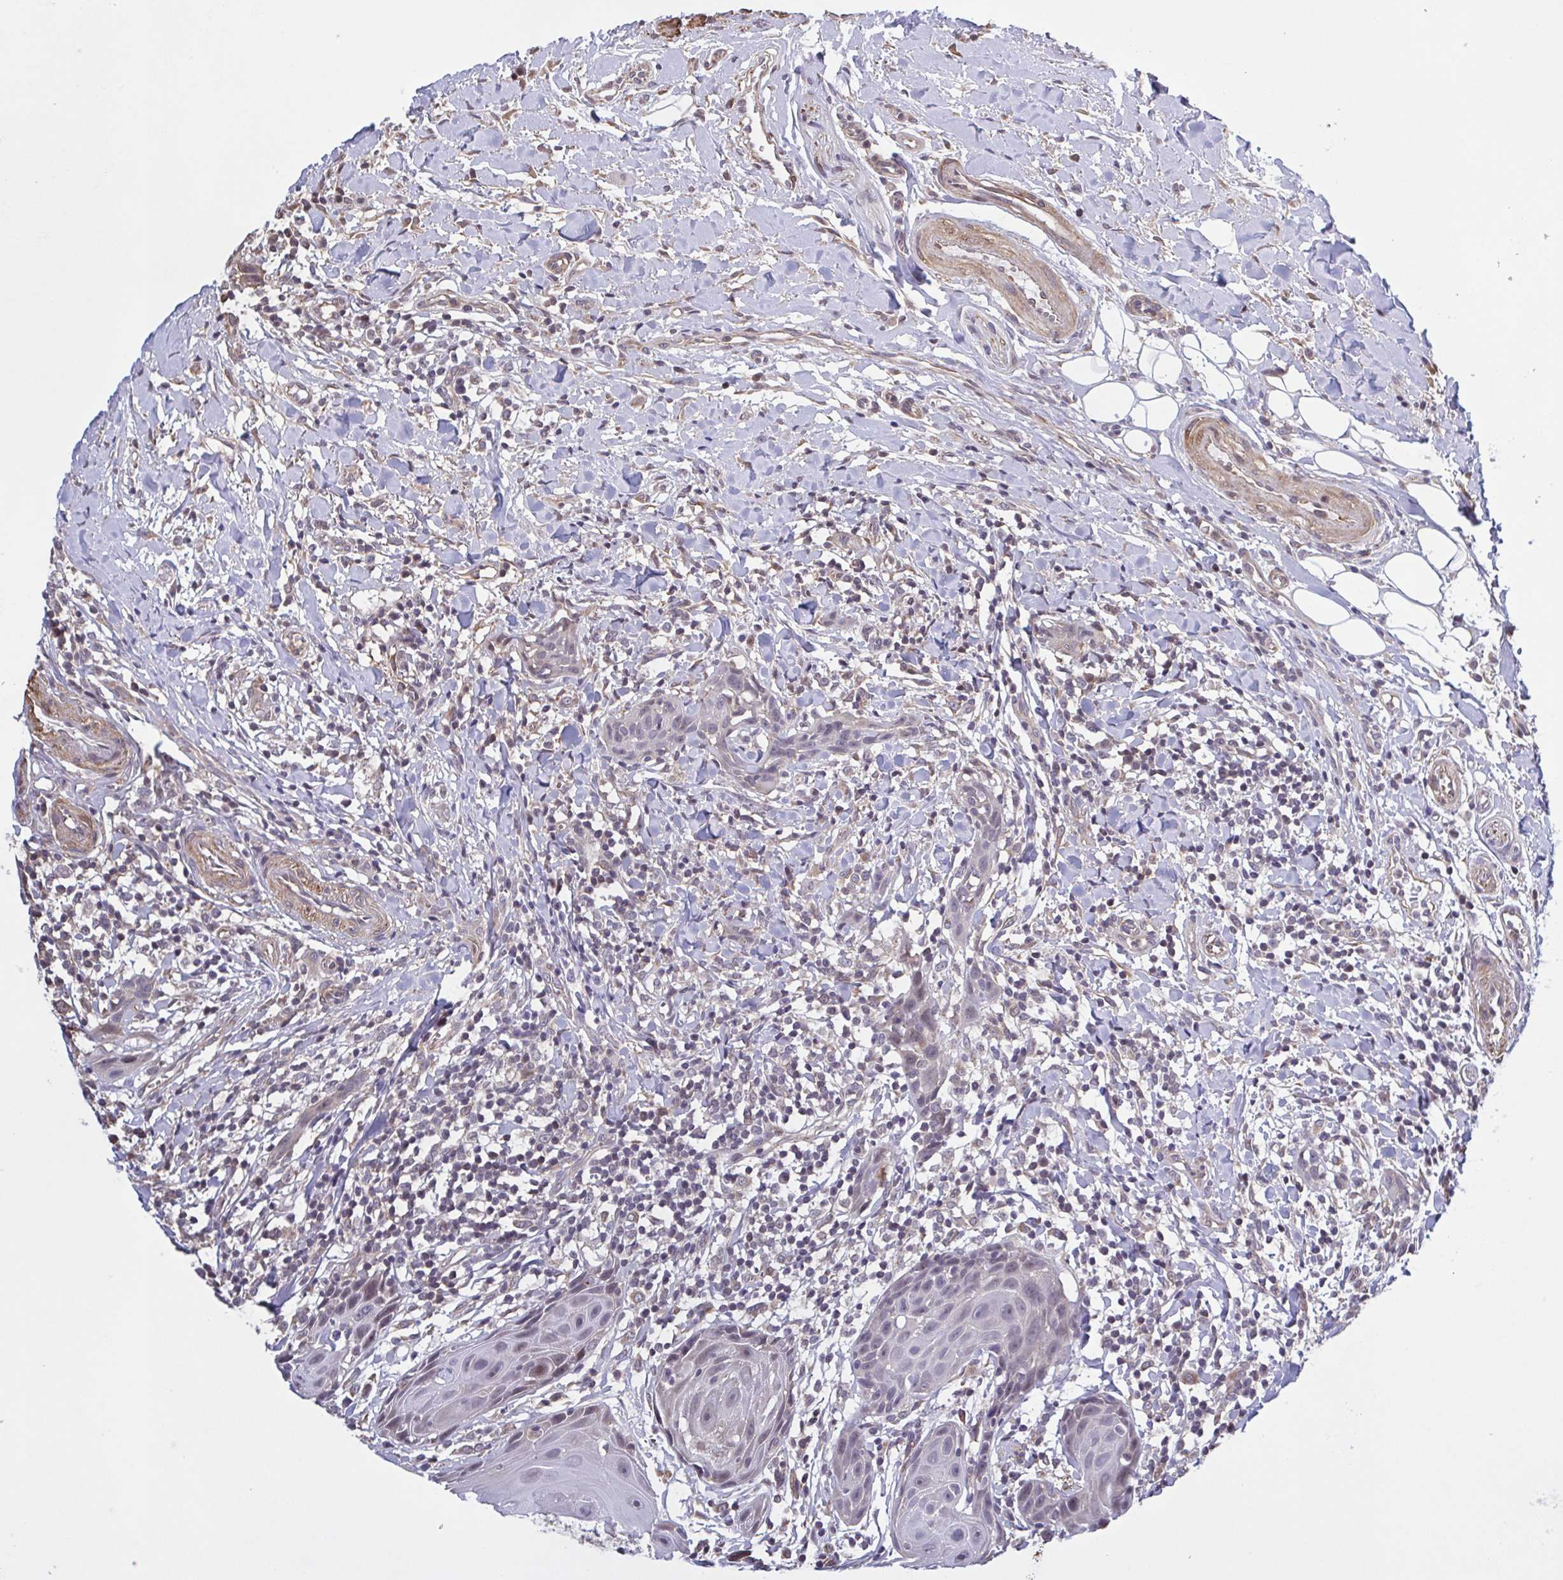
{"staining": {"intensity": "negative", "quantity": "none", "location": "none"}, "tissue": "head and neck cancer", "cell_type": "Tumor cells", "image_type": "cancer", "snomed": [{"axis": "morphology", "description": "Squamous cell carcinoma, NOS"}, {"axis": "topography", "description": "Oral tissue"}, {"axis": "topography", "description": "Head-Neck"}], "caption": "Head and neck cancer (squamous cell carcinoma) was stained to show a protein in brown. There is no significant staining in tumor cells.", "gene": "ZNF200", "patient": {"sex": "male", "age": 49}}